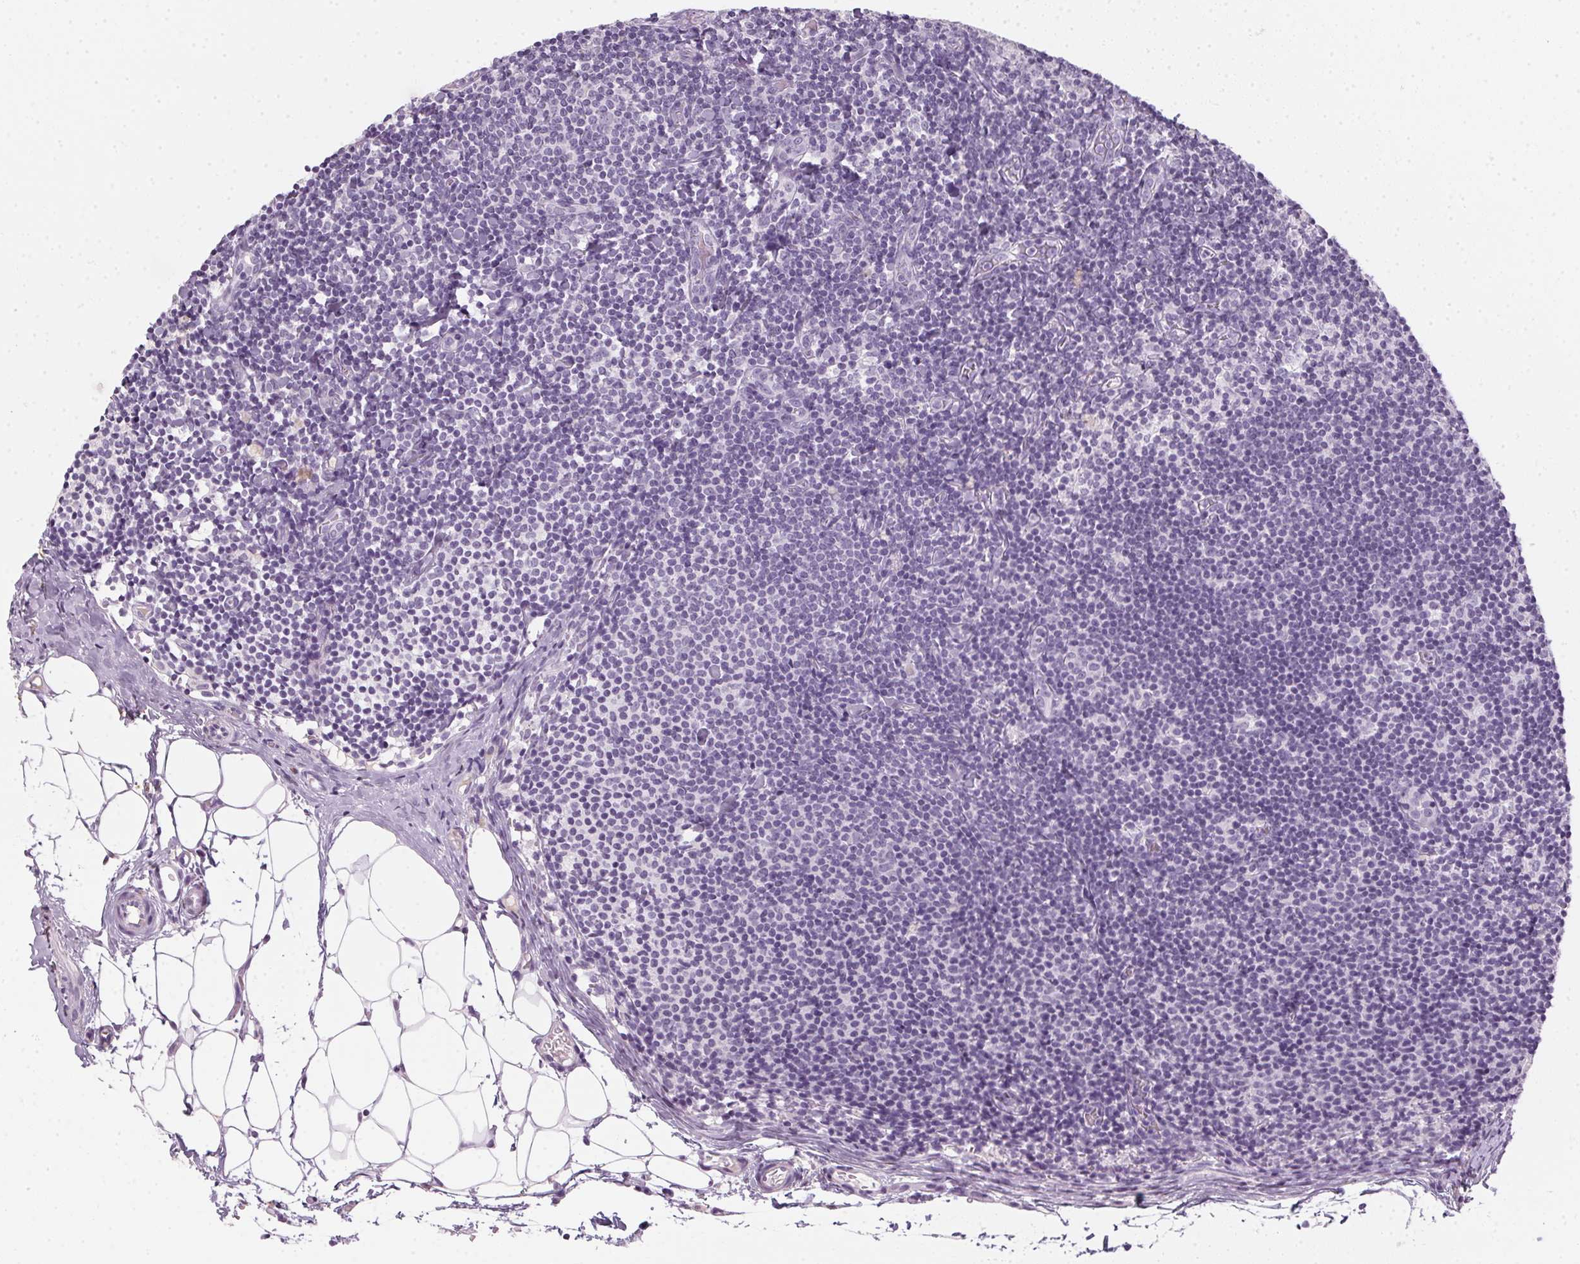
{"staining": {"intensity": "negative", "quantity": "none", "location": "none"}, "tissue": "lymph node", "cell_type": "Germinal center cells", "image_type": "normal", "snomed": [{"axis": "morphology", "description": "Normal tissue, NOS"}, {"axis": "topography", "description": "Lymph node"}], "caption": "IHC histopathology image of unremarkable lymph node stained for a protein (brown), which shows no expression in germinal center cells.", "gene": "TMEM72", "patient": {"sex": "female", "age": 41}}